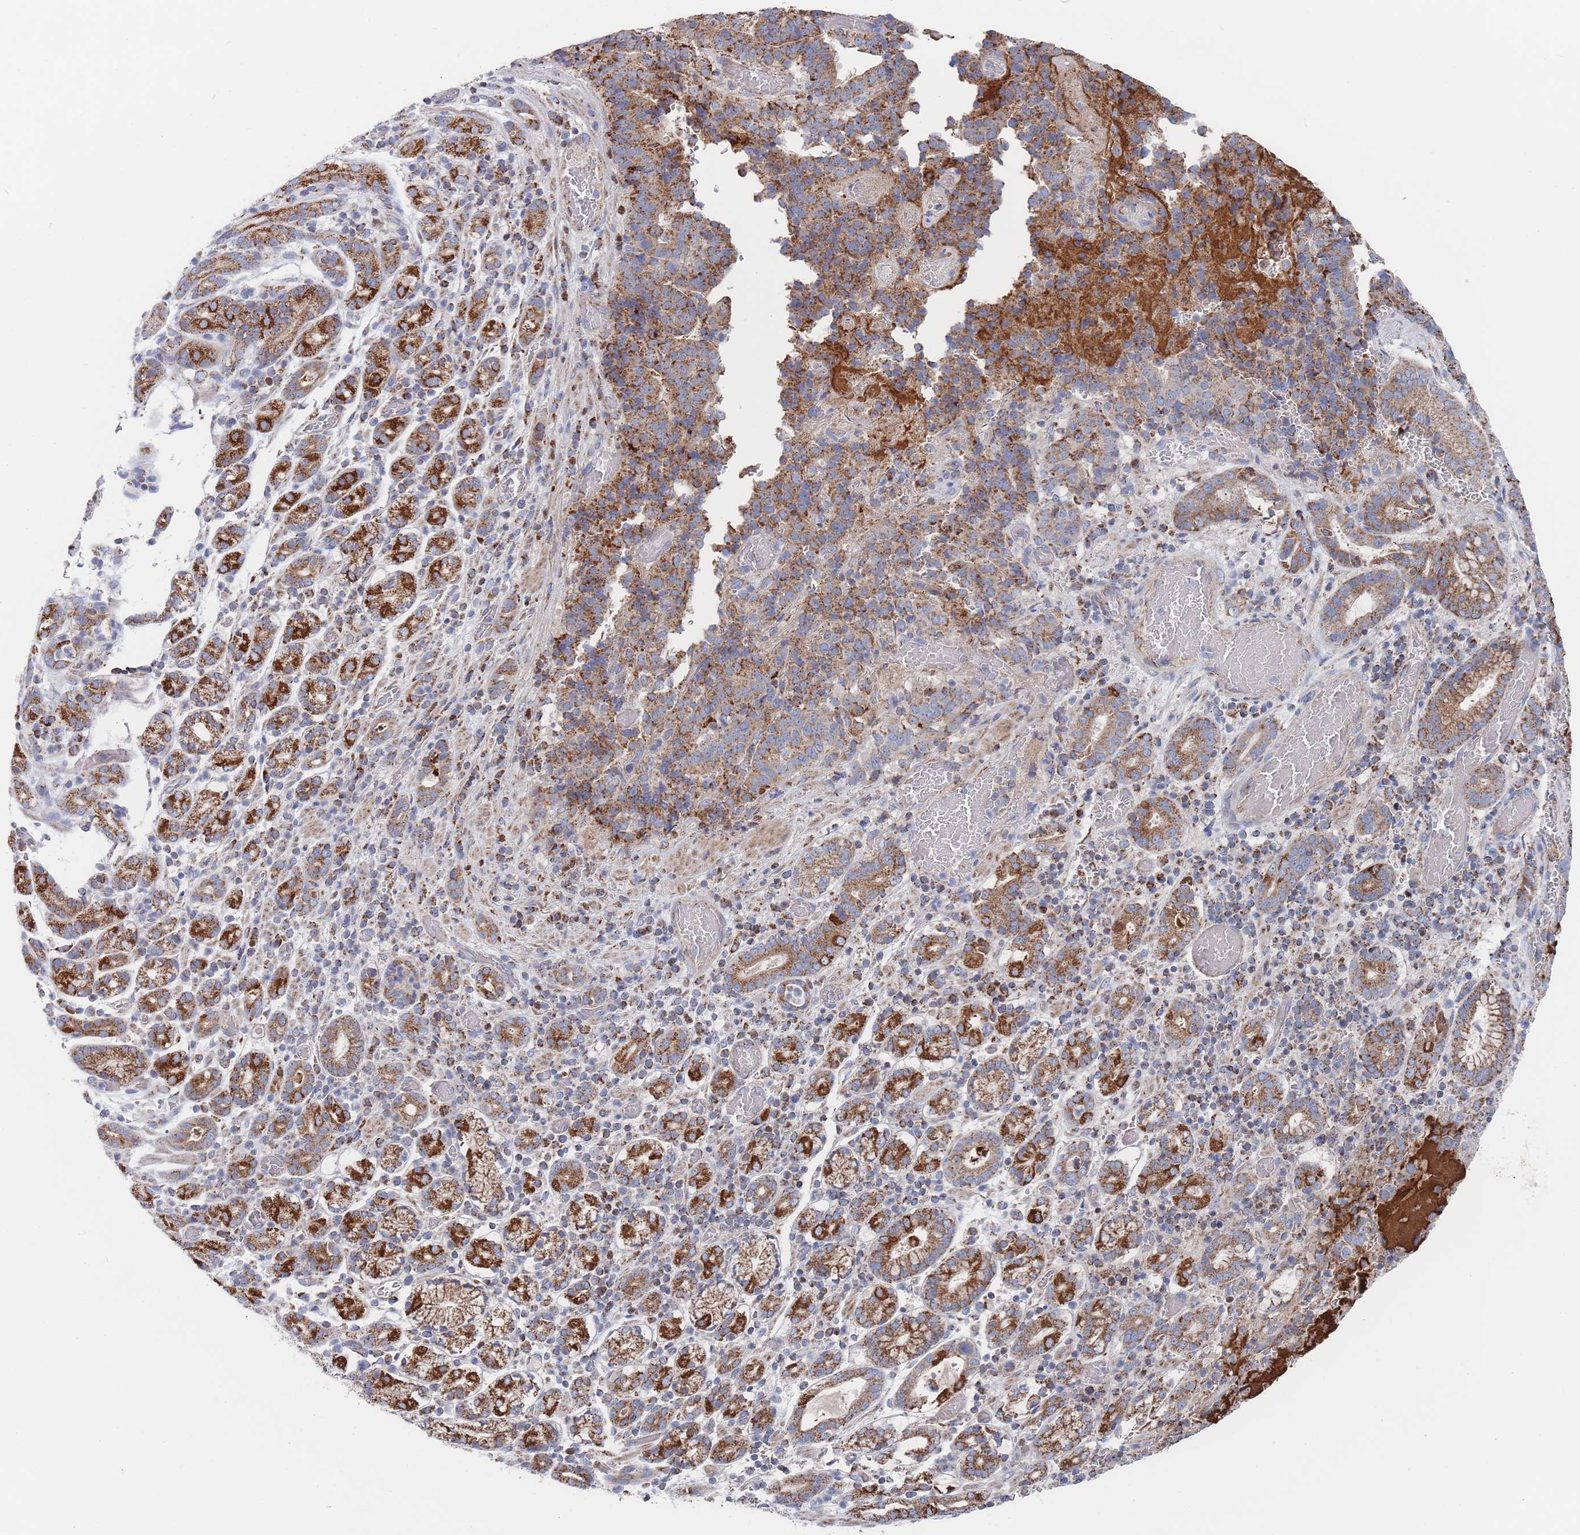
{"staining": {"intensity": "moderate", "quantity": ">75%", "location": "cytoplasmic/membranous"}, "tissue": "stomach cancer", "cell_type": "Tumor cells", "image_type": "cancer", "snomed": [{"axis": "morphology", "description": "Adenocarcinoma, NOS"}, {"axis": "topography", "description": "Stomach"}], "caption": "Stomach cancer (adenocarcinoma) stained with DAB immunohistochemistry (IHC) exhibits medium levels of moderate cytoplasmic/membranous staining in about >75% of tumor cells. Immunohistochemistry stains the protein of interest in brown and the nuclei are stained blue.", "gene": "IKZF4", "patient": {"sex": "male", "age": 48}}